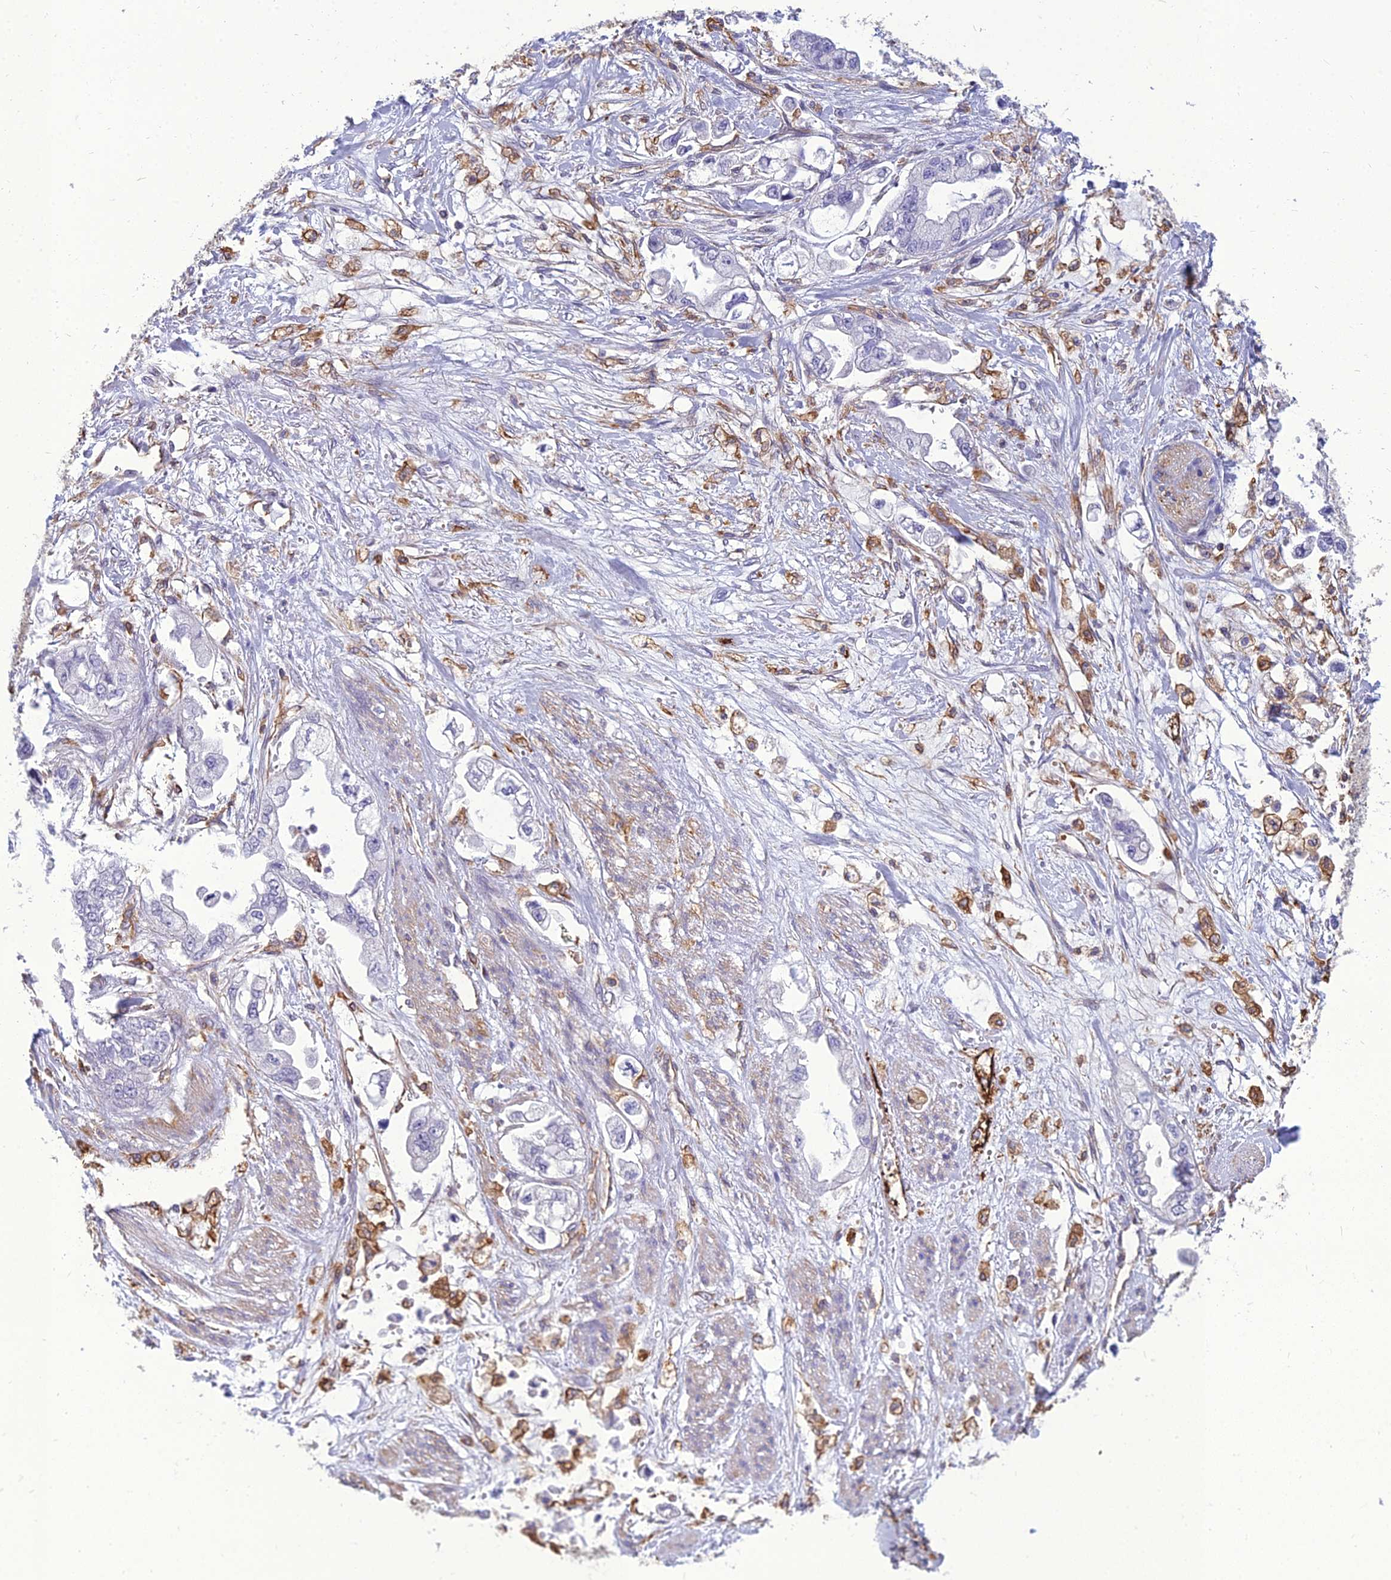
{"staining": {"intensity": "negative", "quantity": "none", "location": "none"}, "tissue": "stomach cancer", "cell_type": "Tumor cells", "image_type": "cancer", "snomed": [{"axis": "morphology", "description": "Adenocarcinoma, NOS"}, {"axis": "topography", "description": "Stomach"}], "caption": "An IHC image of stomach adenocarcinoma is shown. There is no staining in tumor cells of stomach adenocarcinoma.", "gene": "PSMD11", "patient": {"sex": "male", "age": 62}}